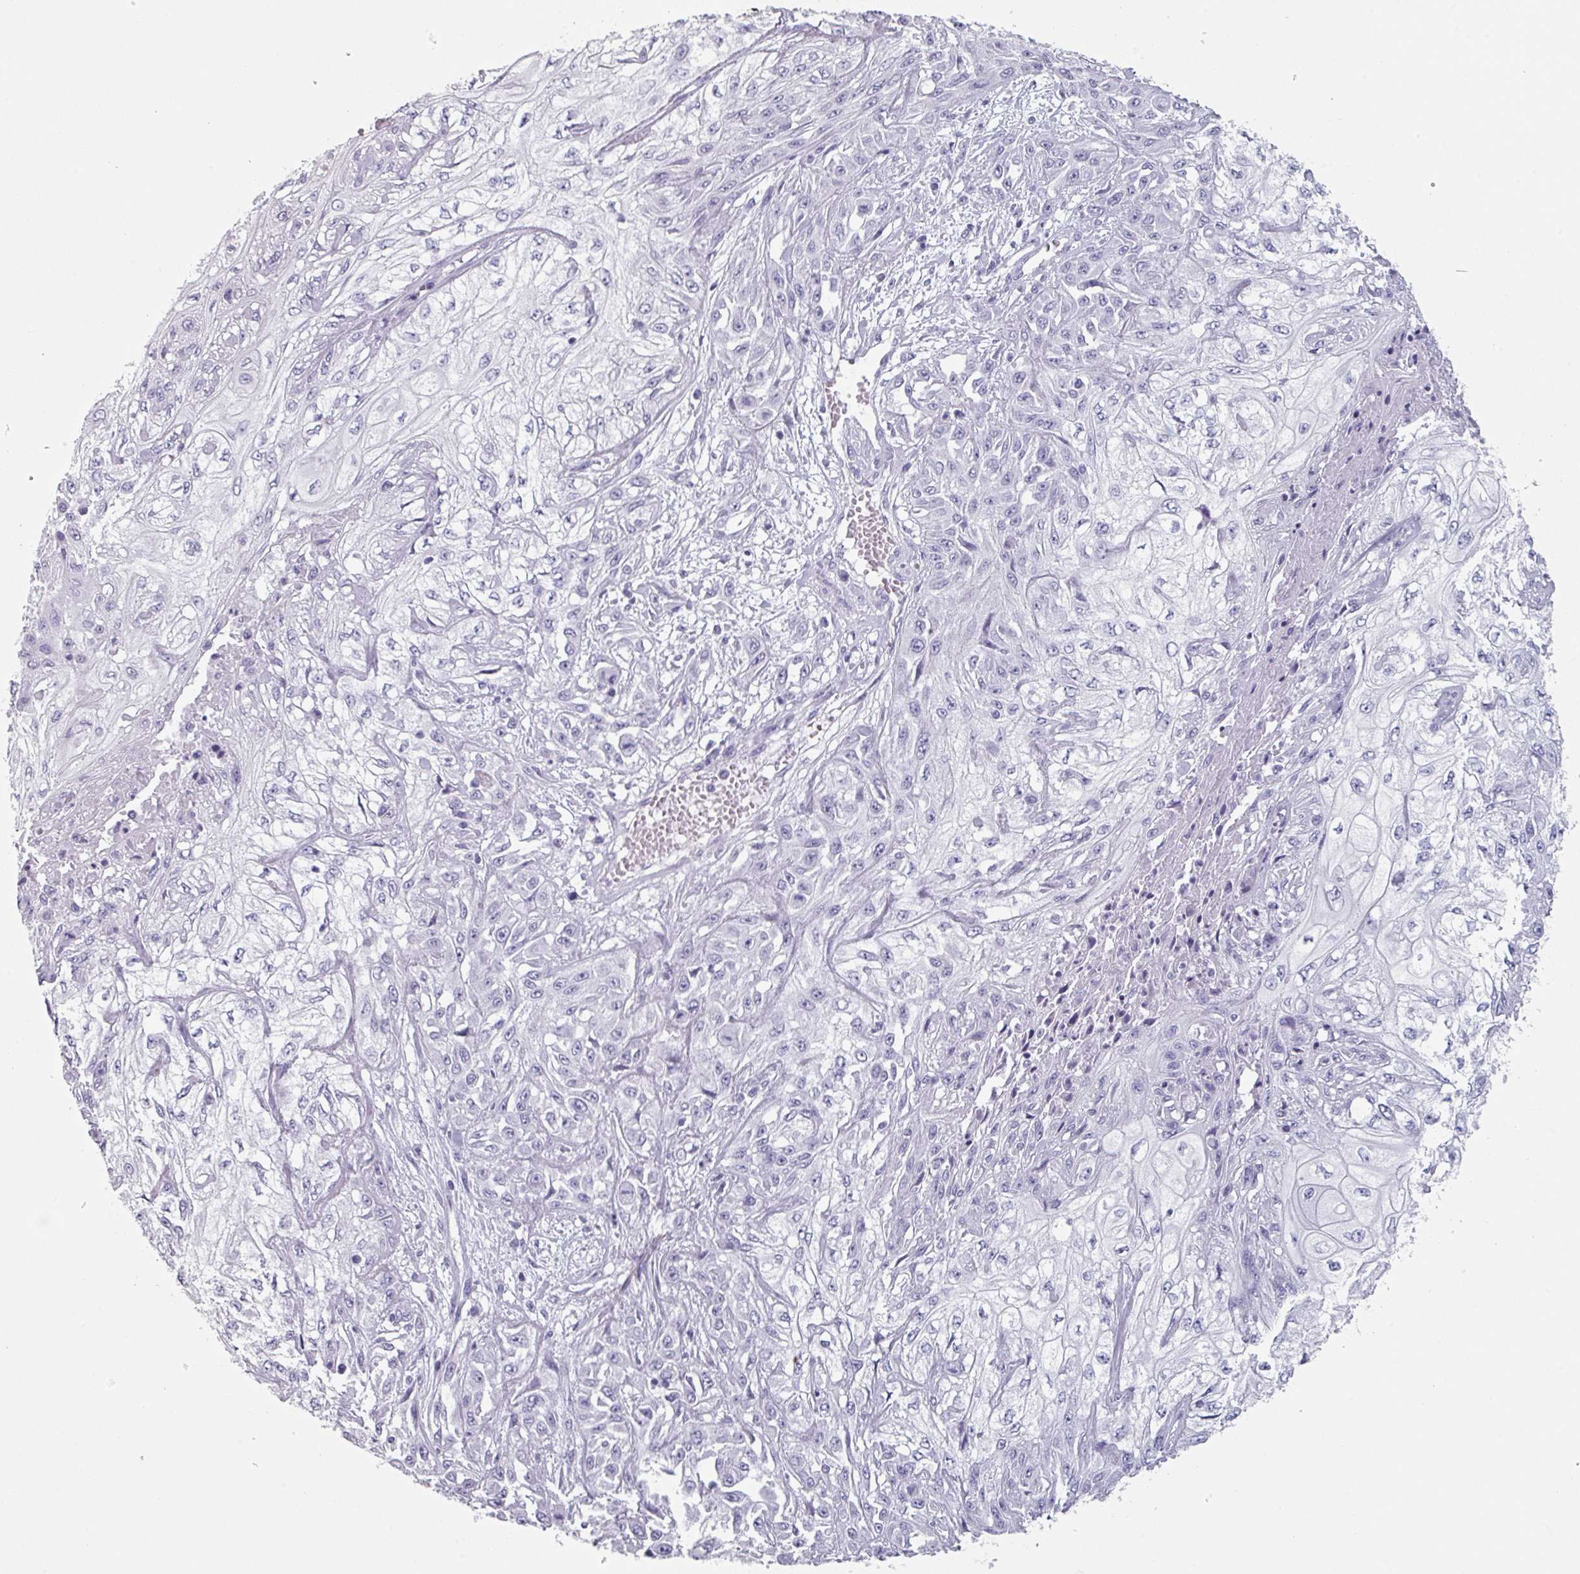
{"staining": {"intensity": "negative", "quantity": "none", "location": "none"}, "tissue": "skin cancer", "cell_type": "Tumor cells", "image_type": "cancer", "snomed": [{"axis": "morphology", "description": "Squamous cell carcinoma, NOS"}, {"axis": "morphology", "description": "Squamous cell carcinoma, metastatic, NOS"}, {"axis": "topography", "description": "Skin"}, {"axis": "topography", "description": "Lymph node"}], "caption": "Immunohistochemistry (IHC) of skin cancer displays no staining in tumor cells.", "gene": "SLC35G2", "patient": {"sex": "male", "age": 75}}